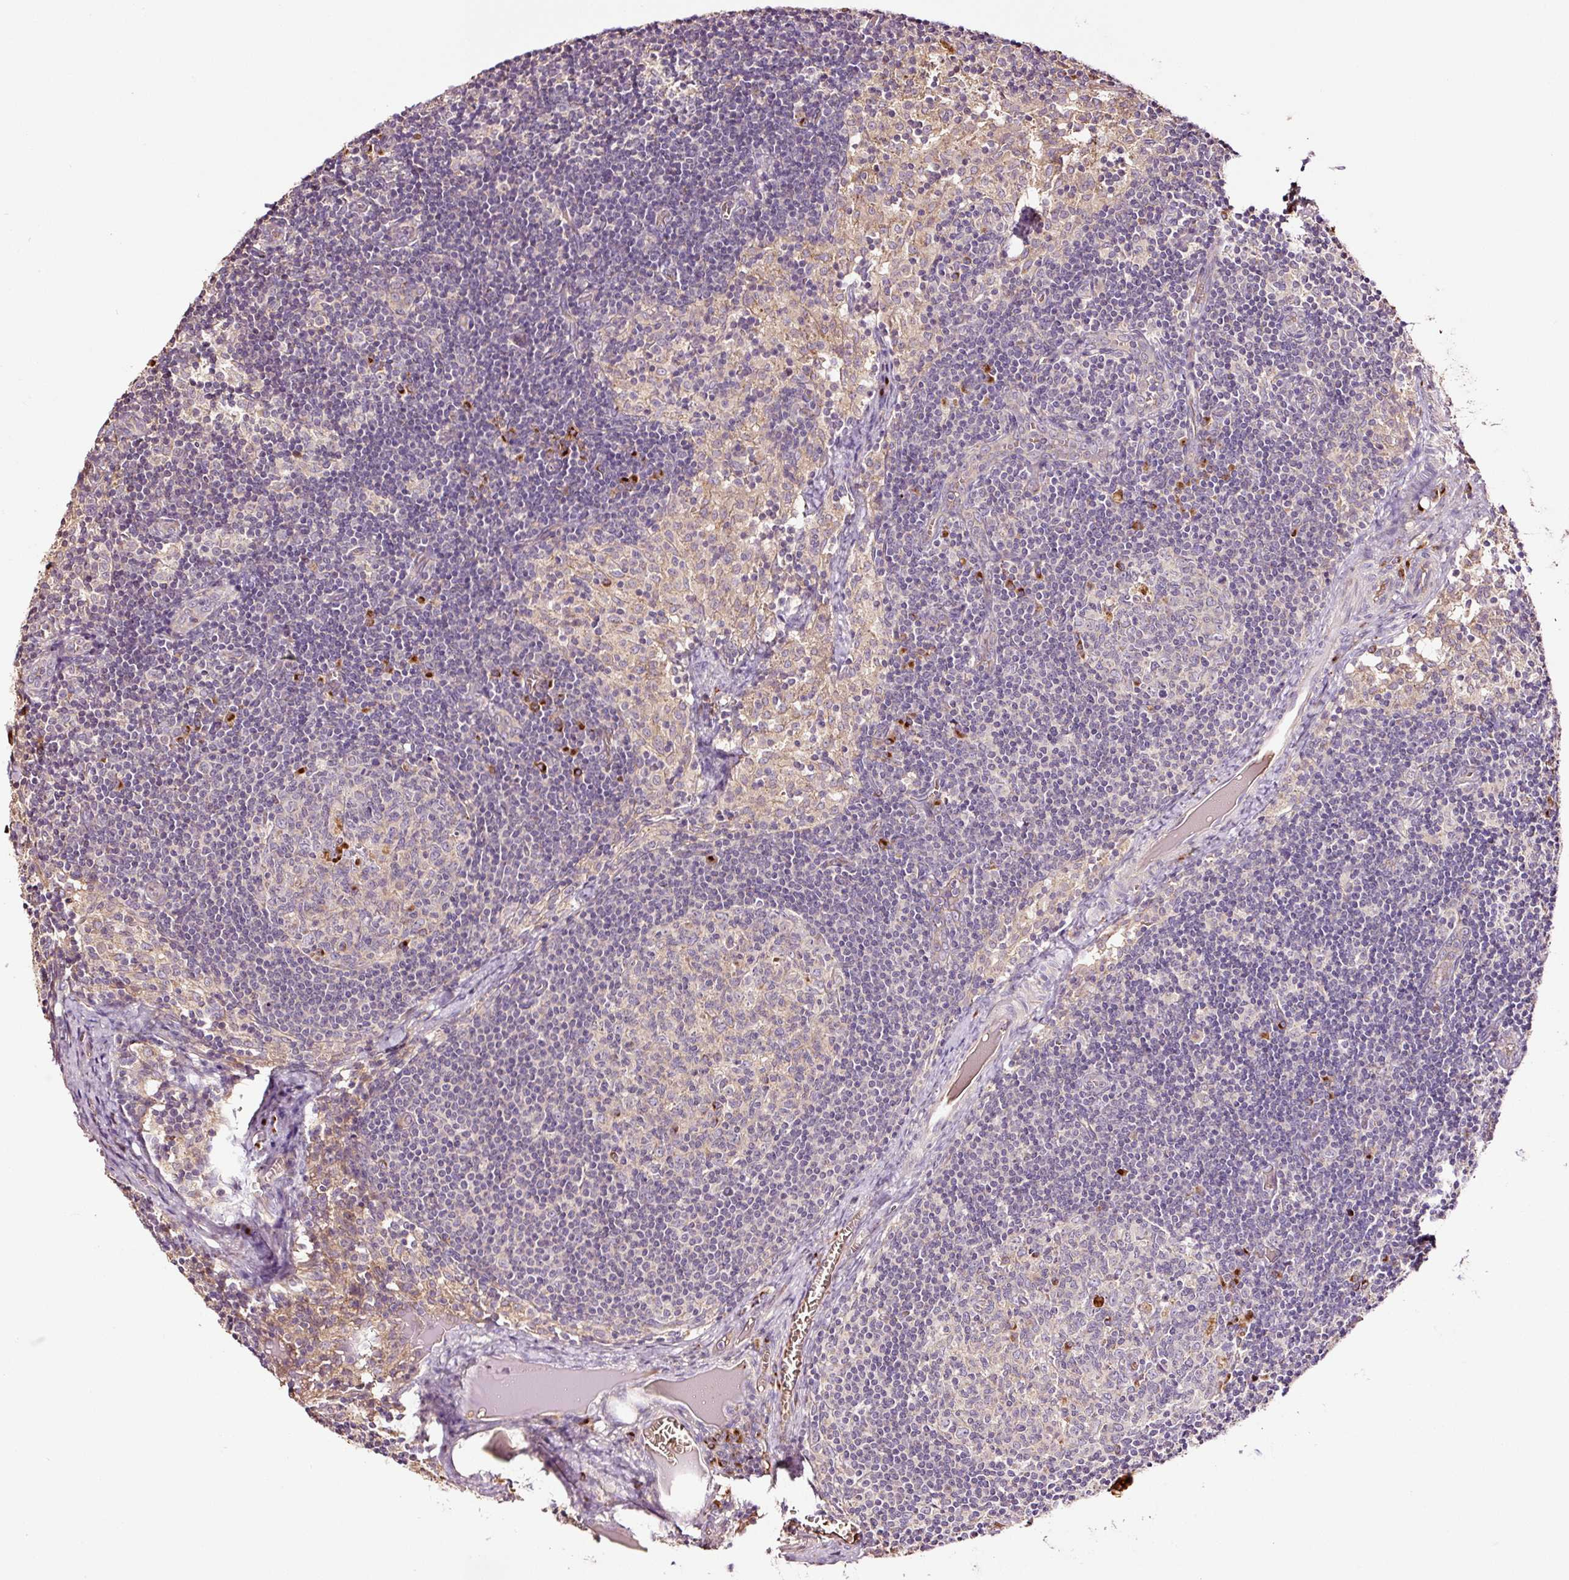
{"staining": {"intensity": "negative", "quantity": "none", "location": "none"}, "tissue": "lymph node", "cell_type": "Germinal center cells", "image_type": "normal", "snomed": [{"axis": "morphology", "description": "Normal tissue, NOS"}, {"axis": "topography", "description": "Lymph node"}], "caption": "This is an immunohistochemistry (IHC) image of benign human lymph node. There is no positivity in germinal center cells.", "gene": "PGLYRP2", "patient": {"sex": "female", "age": 31}}